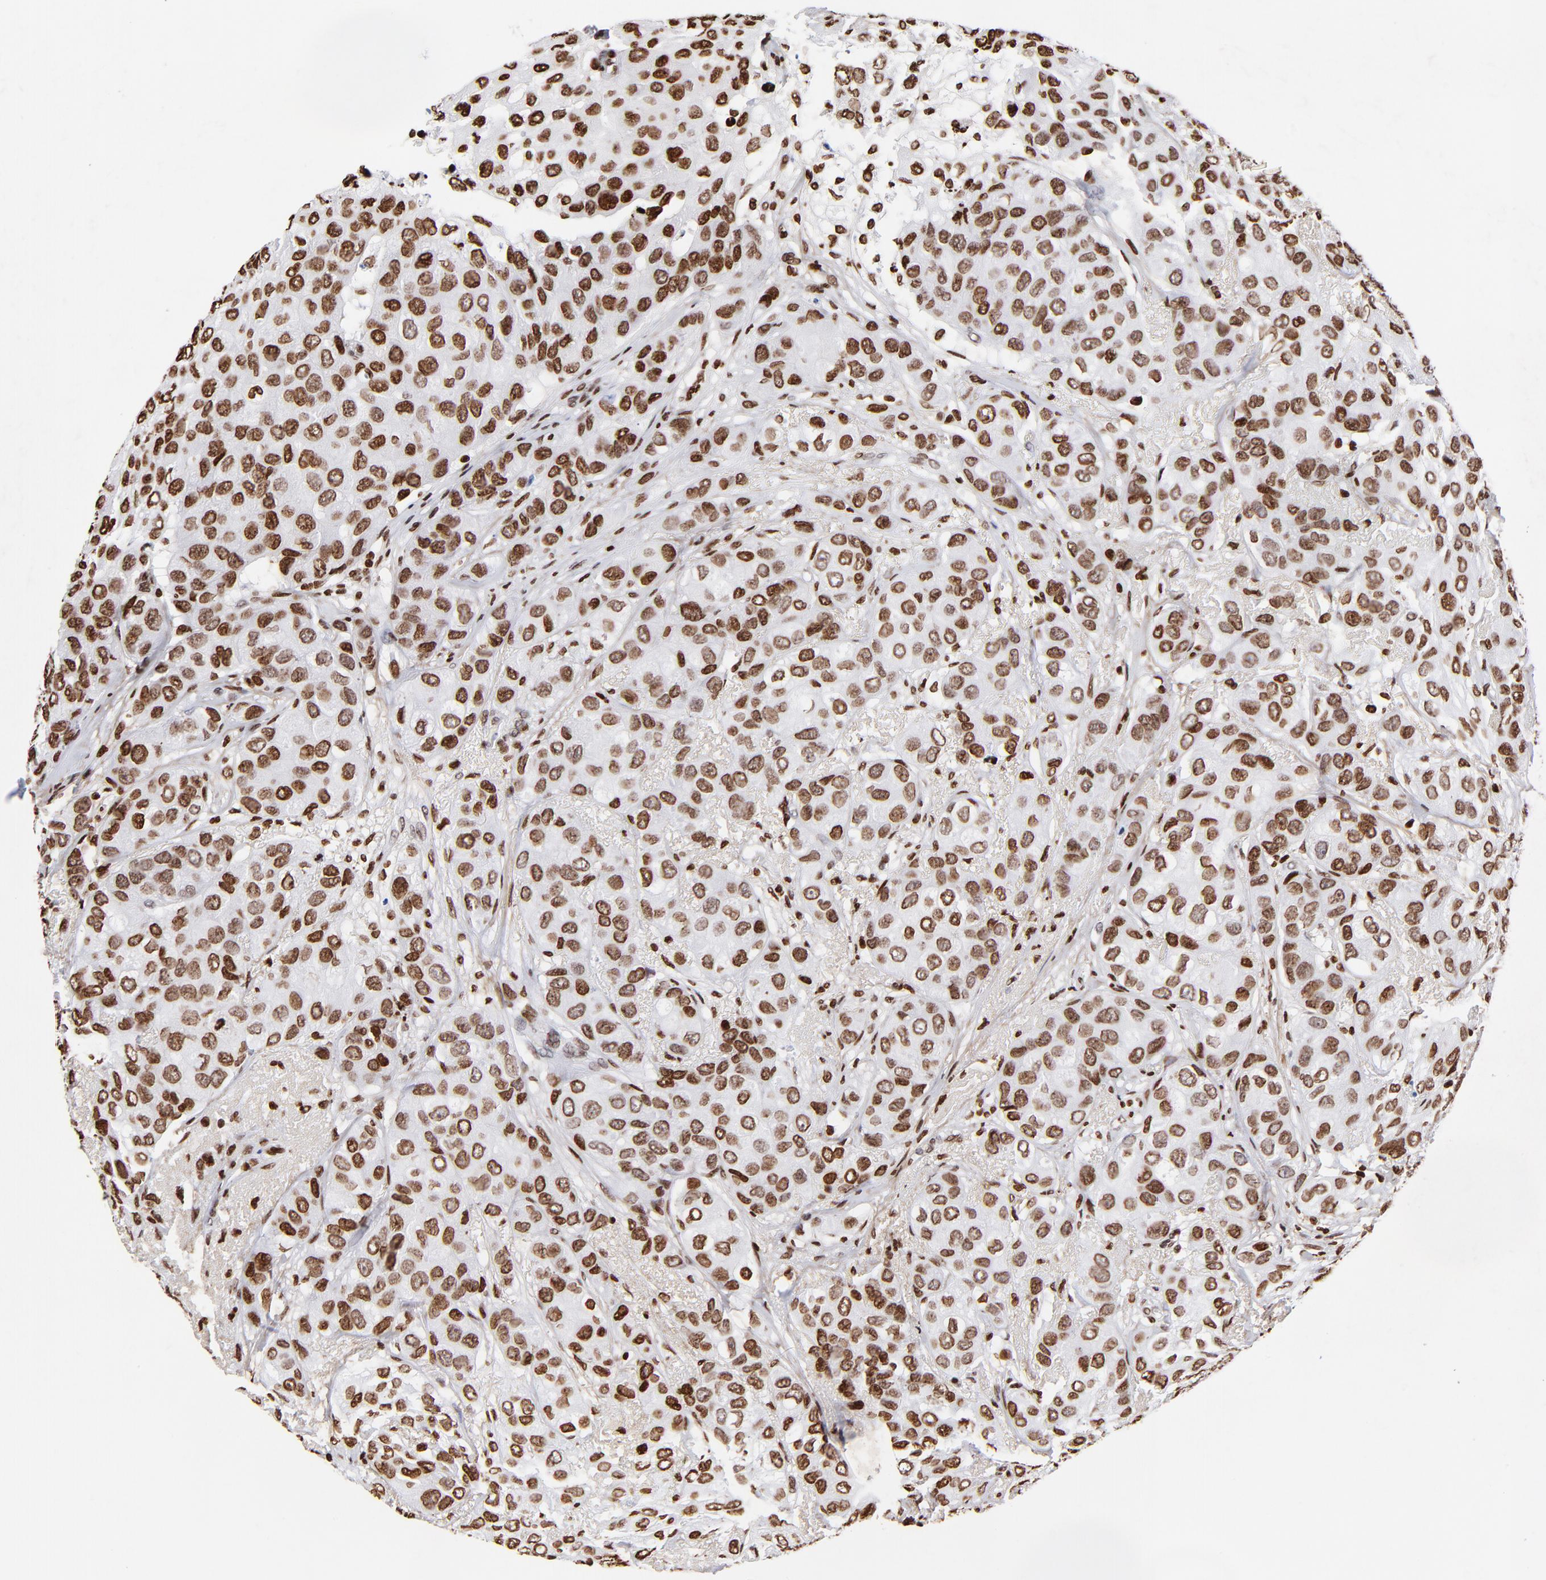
{"staining": {"intensity": "strong", "quantity": ">75%", "location": "nuclear"}, "tissue": "breast cancer", "cell_type": "Tumor cells", "image_type": "cancer", "snomed": [{"axis": "morphology", "description": "Duct carcinoma"}, {"axis": "topography", "description": "Breast"}], "caption": "A brown stain highlights strong nuclear positivity of a protein in human breast cancer tumor cells.", "gene": "FBH1", "patient": {"sex": "female", "age": 68}}